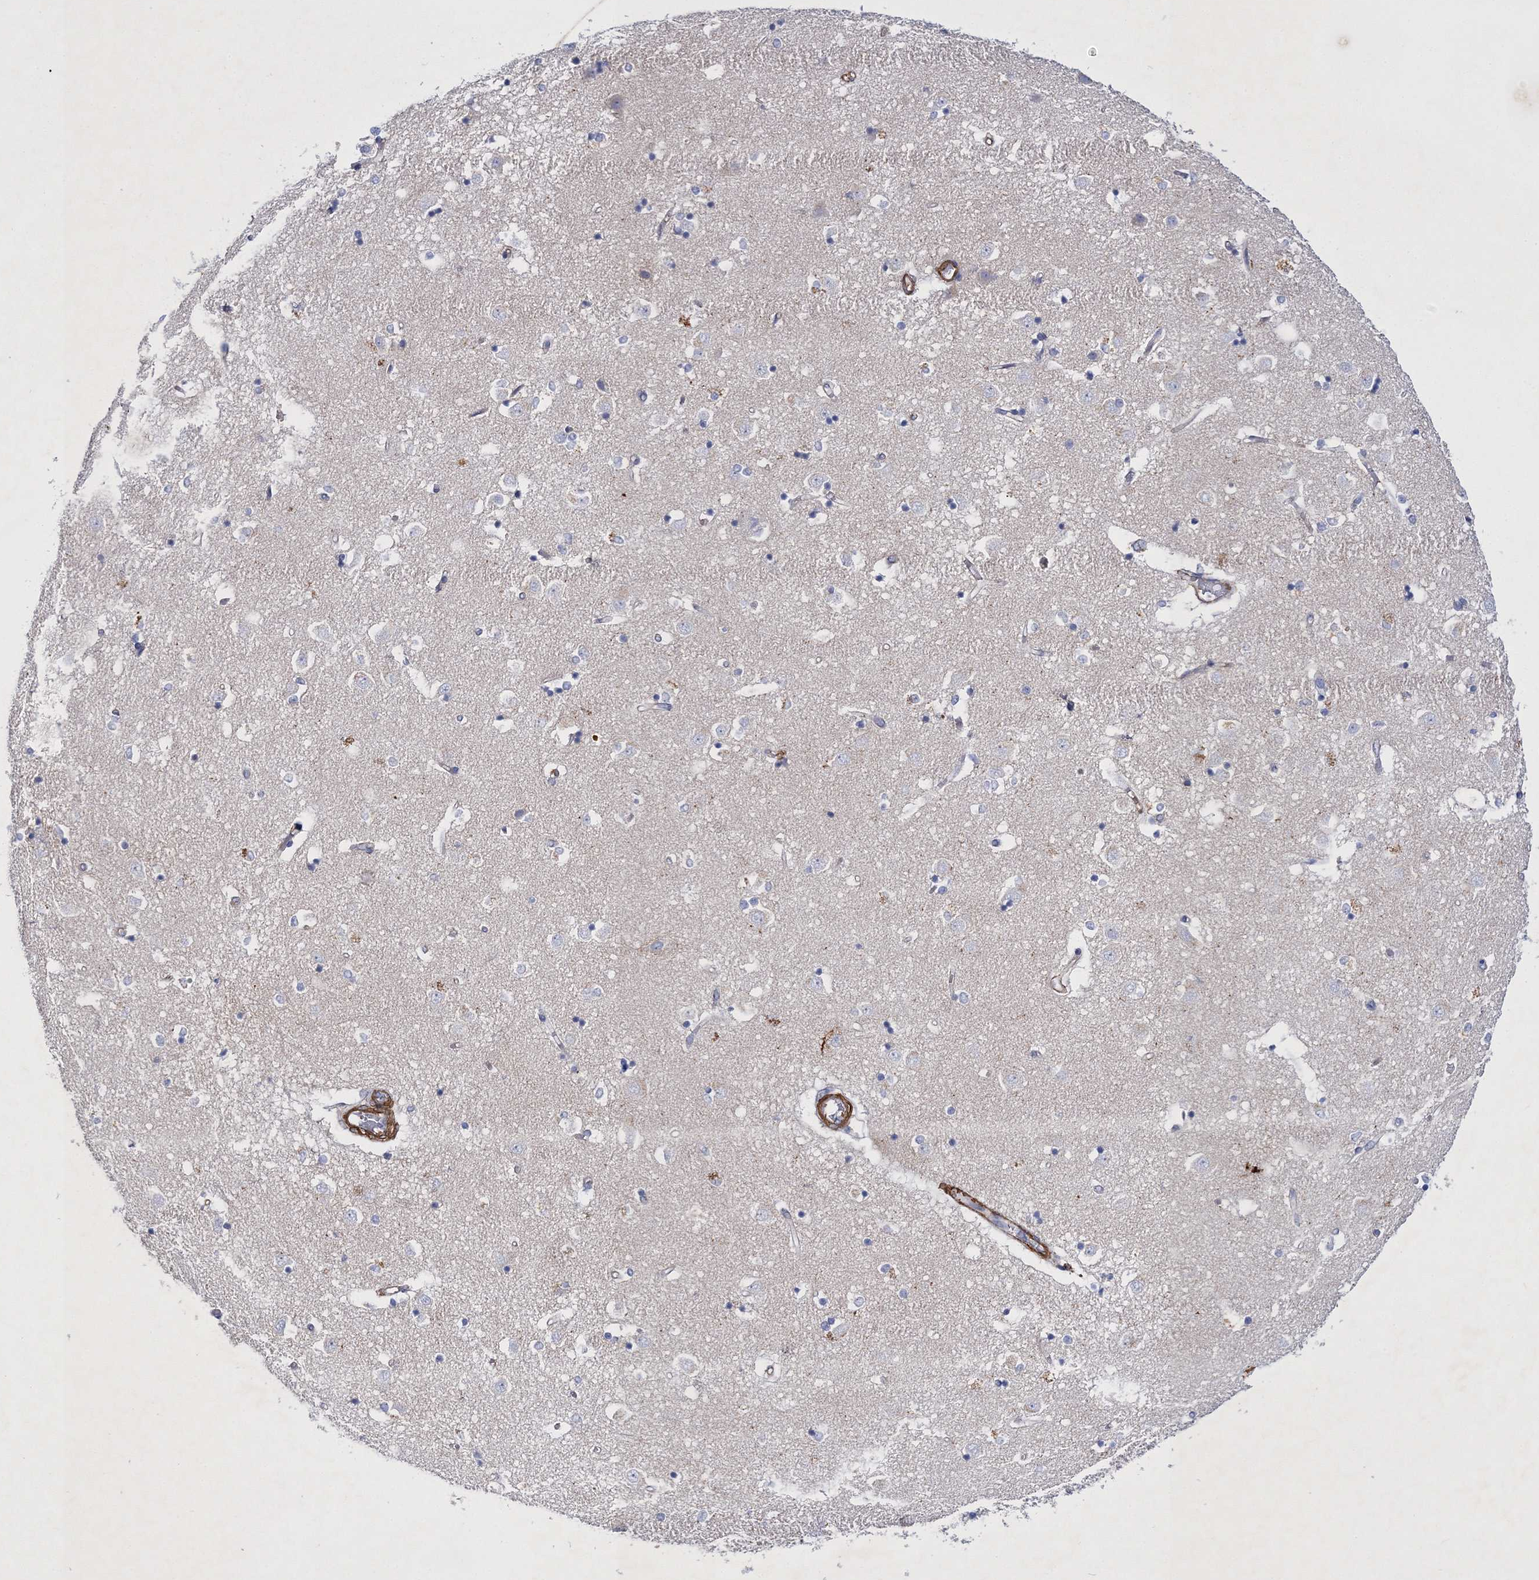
{"staining": {"intensity": "negative", "quantity": "none", "location": "none"}, "tissue": "caudate", "cell_type": "Glial cells", "image_type": "normal", "snomed": [{"axis": "morphology", "description": "Normal tissue, NOS"}, {"axis": "topography", "description": "Lateral ventricle wall"}], "caption": "Protein analysis of normal caudate demonstrates no significant staining in glial cells.", "gene": "RTN2", "patient": {"sex": "male", "age": 45}}